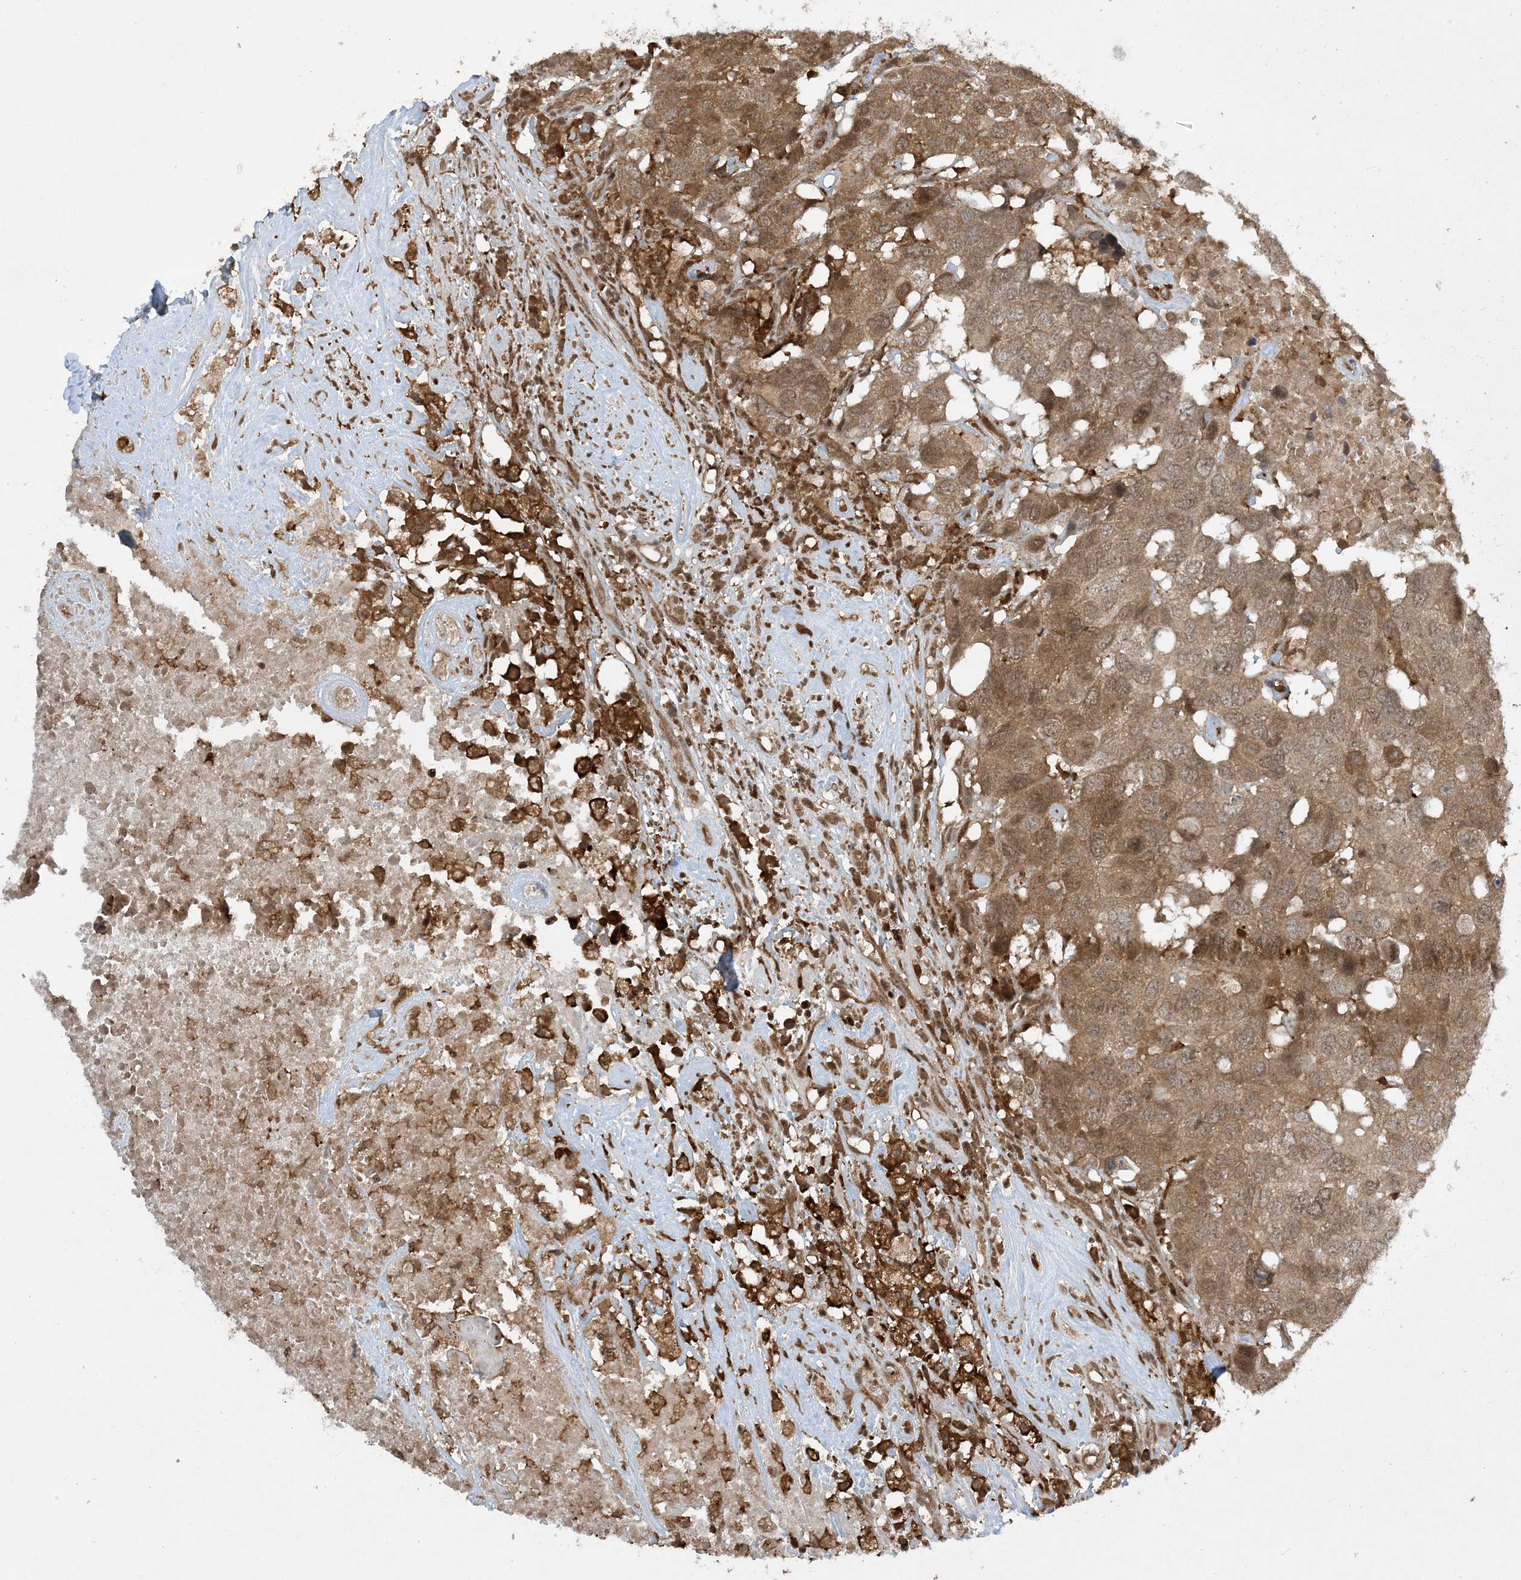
{"staining": {"intensity": "moderate", "quantity": ">75%", "location": "cytoplasmic/membranous"}, "tissue": "head and neck cancer", "cell_type": "Tumor cells", "image_type": "cancer", "snomed": [{"axis": "morphology", "description": "Squamous cell carcinoma, NOS"}, {"axis": "topography", "description": "Head-Neck"}], "caption": "High-magnification brightfield microscopy of head and neck squamous cell carcinoma stained with DAB (3,3'-diaminobenzidine) (brown) and counterstained with hematoxylin (blue). tumor cells exhibit moderate cytoplasmic/membranous expression is appreciated in about>75% of cells.", "gene": "CERT1", "patient": {"sex": "male", "age": 66}}